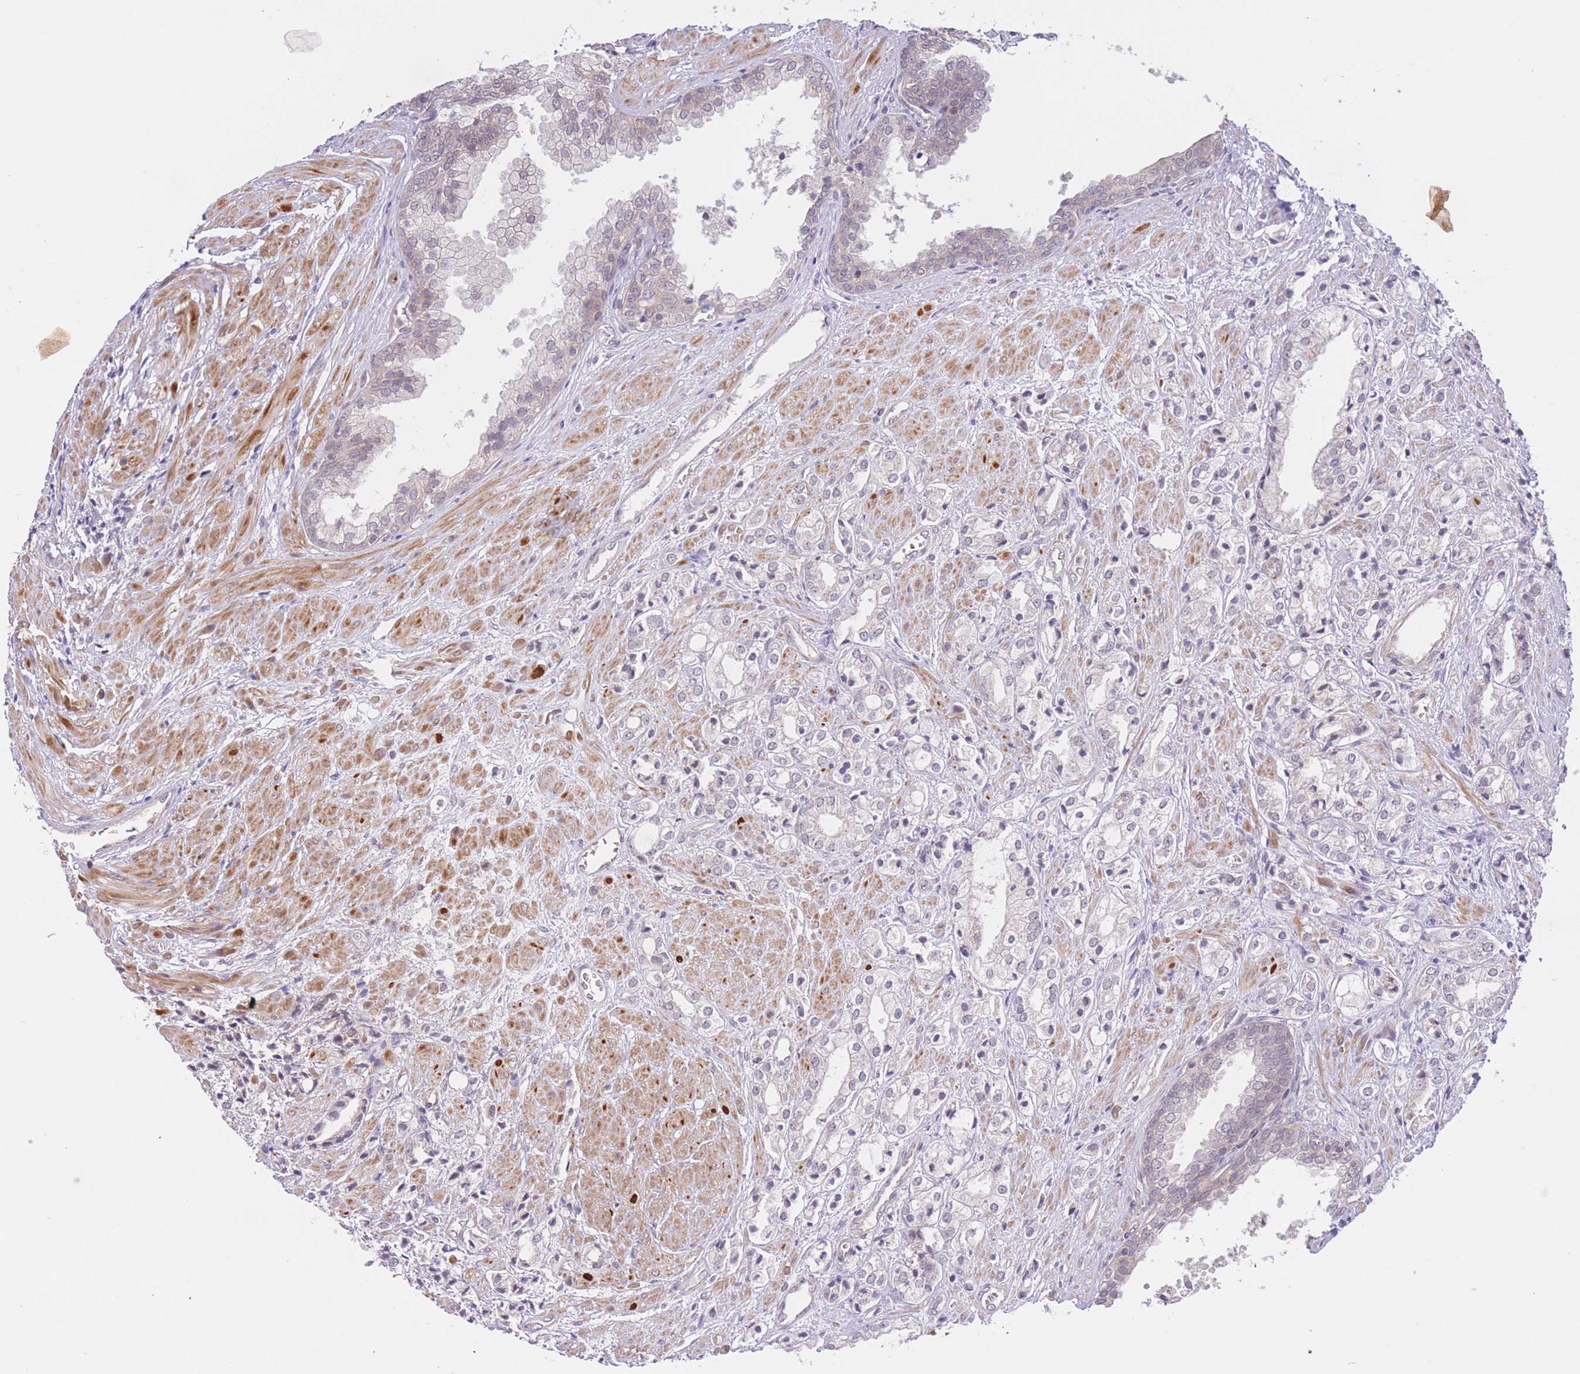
{"staining": {"intensity": "negative", "quantity": "none", "location": "none"}, "tissue": "prostate cancer", "cell_type": "Tumor cells", "image_type": "cancer", "snomed": [{"axis": "morphology", "description": "Adenocarcinoma, High grade"}, {"axis": "topography", "description": "Prostate"}], "caption": "The histopathology image shows no staining of tumor cells in prostate adenocarcinoma (high-grade). The staining was performed using DAB (3,3'-diaminobenzidine) to visualize the protein expression in brown, while the nuclei were stained in blue with hematoxylin (Magnification: 20x).", "gene": "FUT5", "patient": {"sex": "male", "age": 50}}